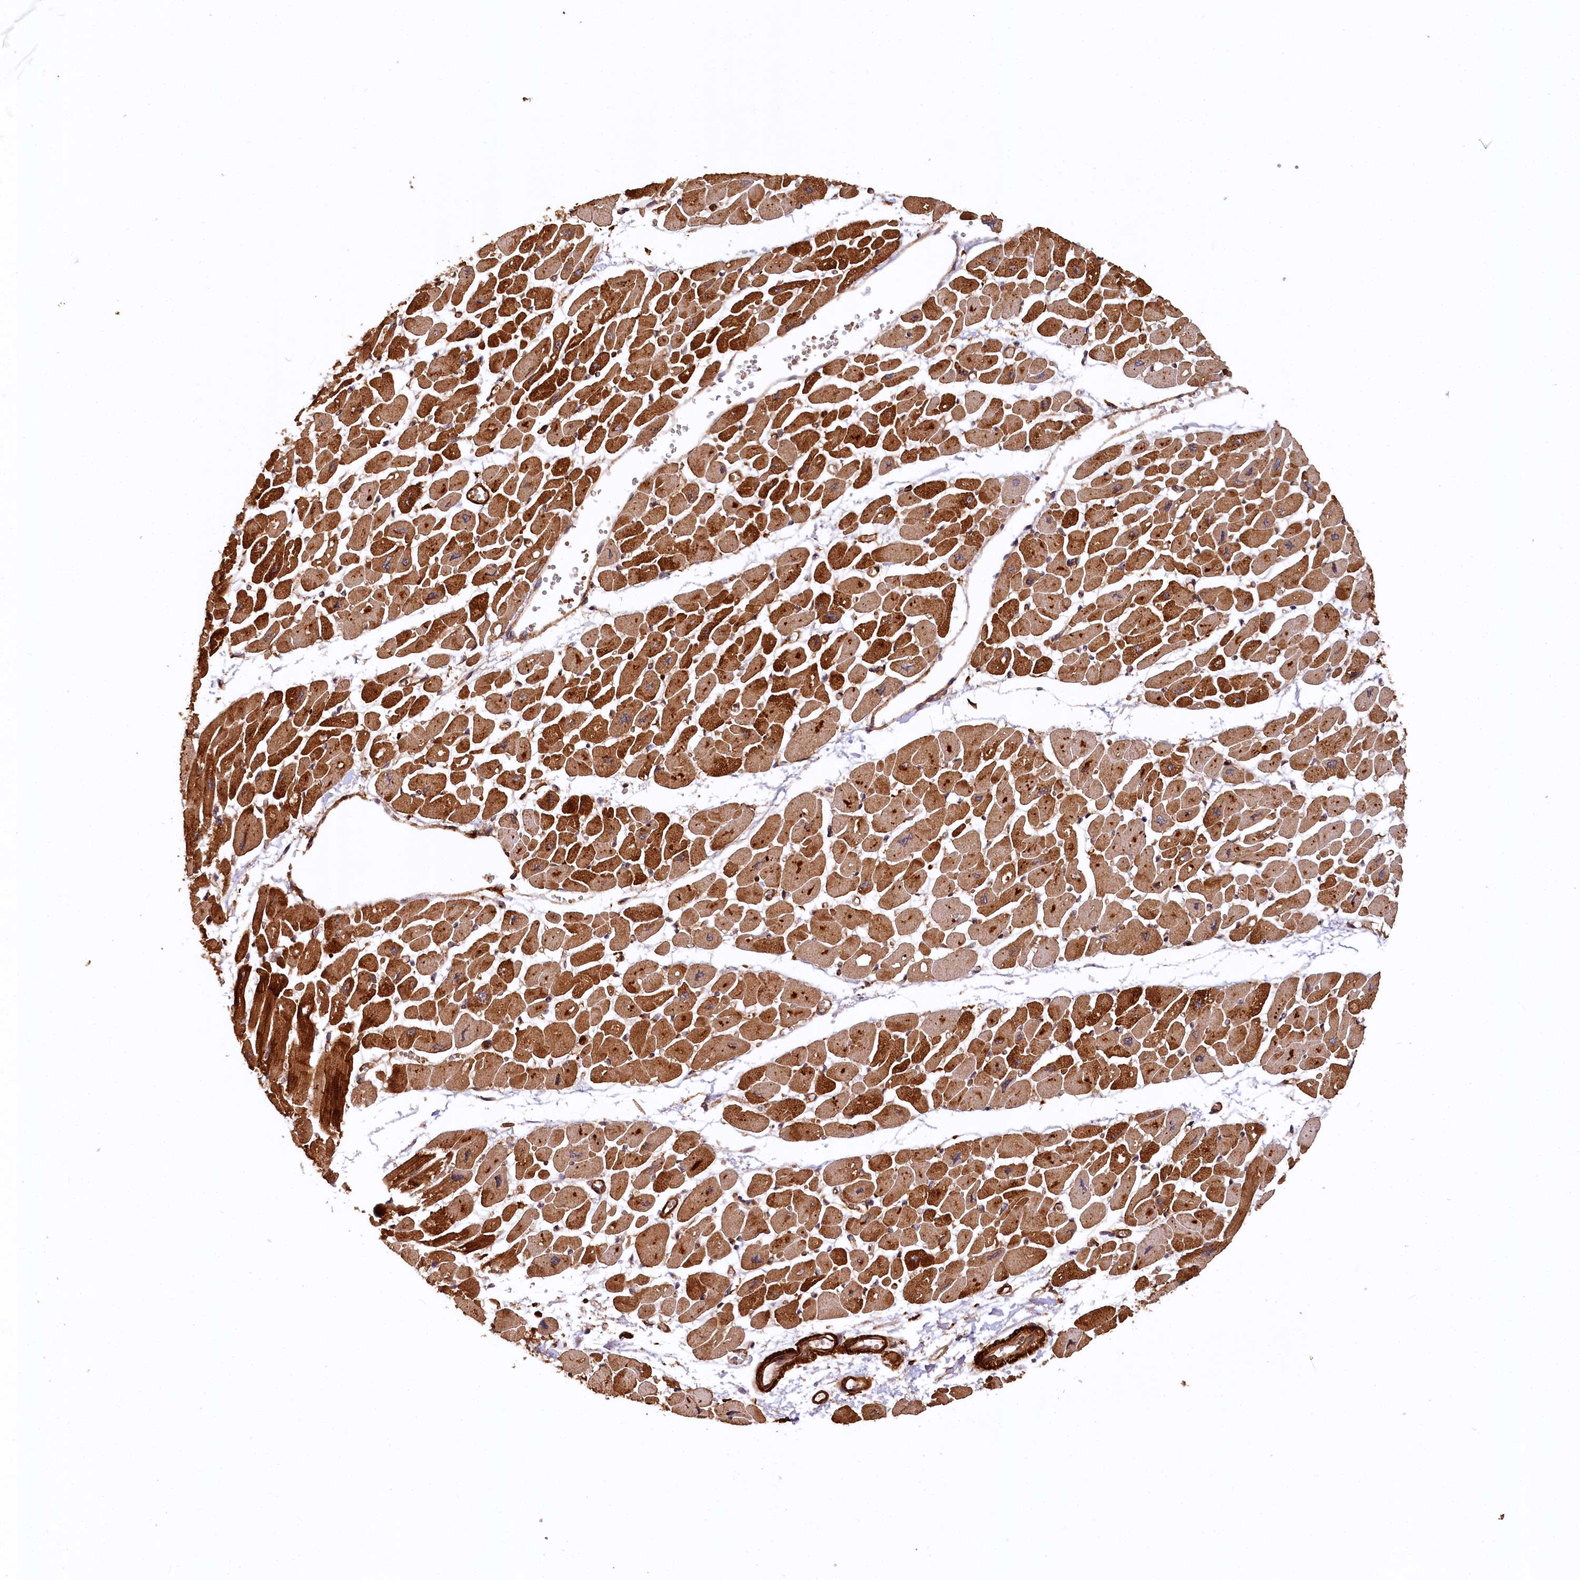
{"staining": {"intensity": "strong", "quantity": ">75%", "location": "cytoplasmic/membranous"}, "tissue": "heart muscle", "cell_type": "Cardiomyocytes", "image_type": "normal", "snomed": [{"axis": "morphology", "description": "Normal tissue, NOS"}, {"axis": "topography", "description": "Heart"}], "caption": "Unremarkable heart muscle was stained to show a protein in brown. There is high levels of strong cytoplasmic/membranous positivity in about >75% of cardiomyocytes. Nuclei are stained in blue.", "gene": "STUB1", "patient": {"sex": "female", "age": 54}}